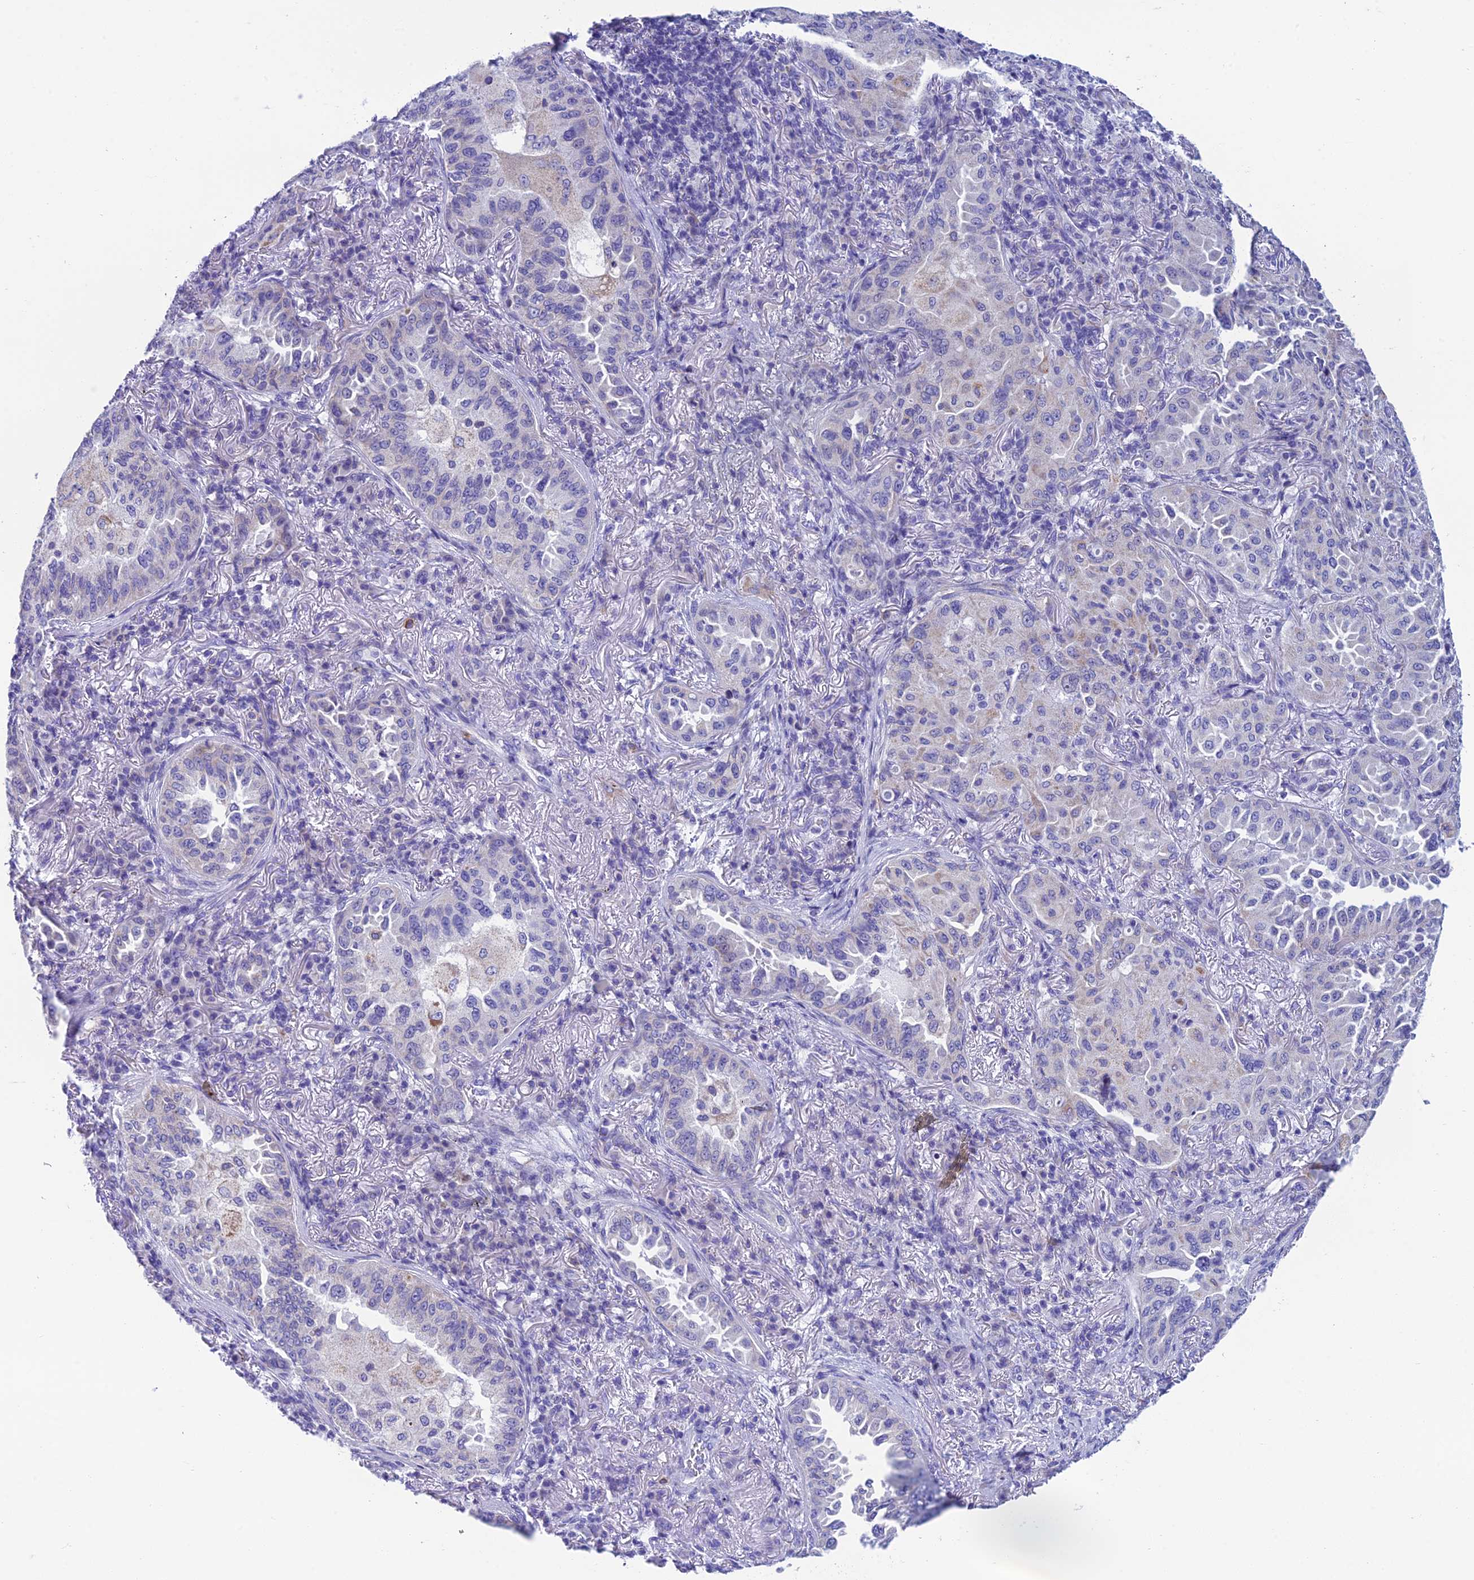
{"staining": {"intensity": "negative", "quantity": "none", "location": "none"}, "tissue": "lung cancer", "cell_type": "Tumor cells", "image_type": "cancer", "snomed": [{"axis": "morphology", "description": "Adenocarcinoma, NOS"}, {"axis": "topography", "description": "Lung"}], "caption": "There is no significant expression in tumor cells of lung adenocarcinoma.", "gene": "REEP4", "patient": {"sex": "female", "age": 69}}